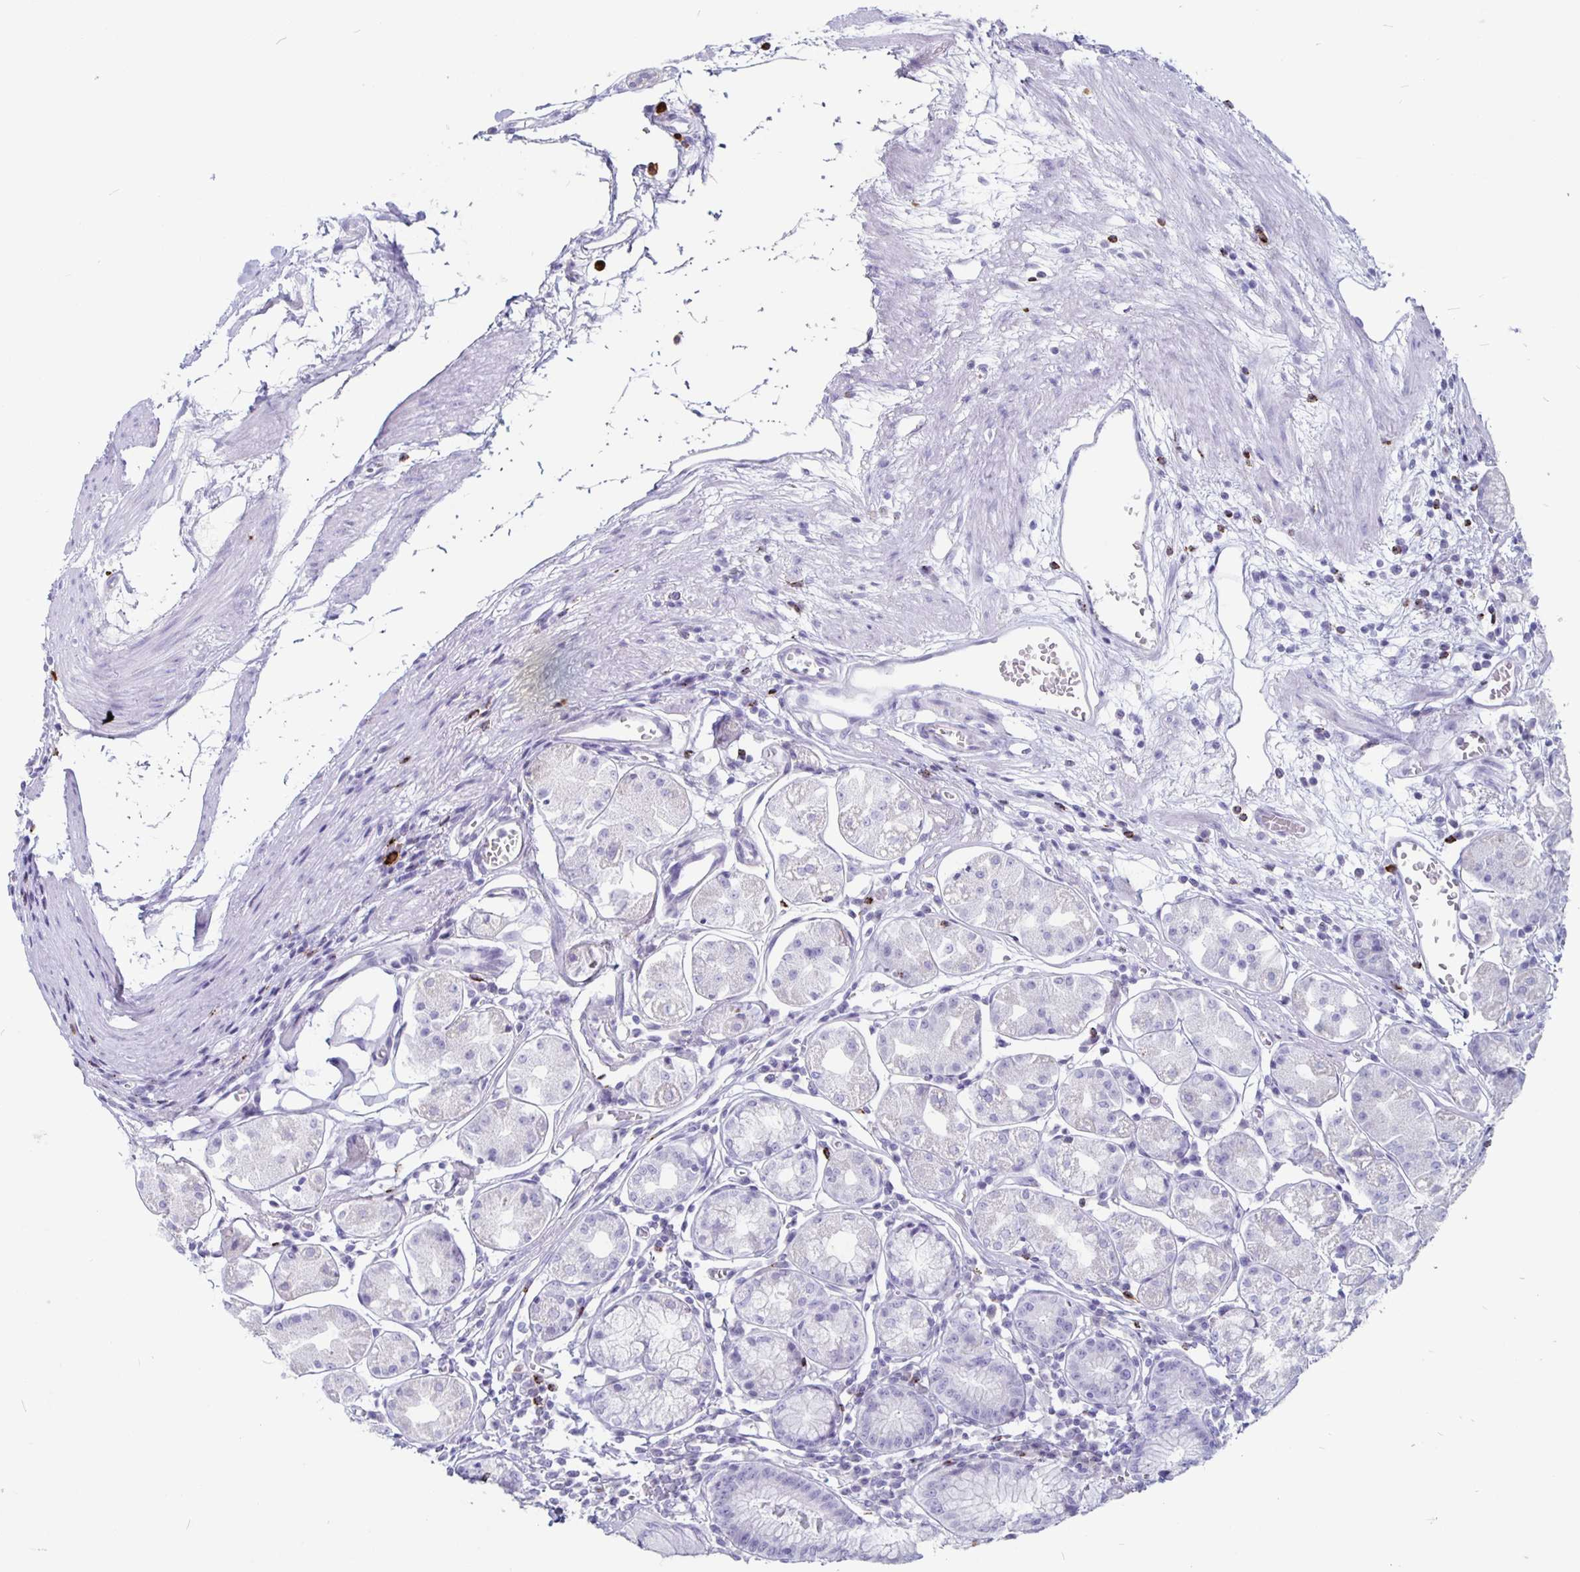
{"staining": {"intensity": "negative", "quantity": "none", "location": "none"}, "tissue": "stomach", "cell_type": "Glandular cells", "image_type": "normal", "snomed": [{"axis": "morphology", "description": "Normal tissue, NOS"}, {"axis": "topography", "description": "Stomach"}], "caption": "Immunohistochemistry of normal human stomach exhibits no expression in glandular cells. (DAB IHC visualized using brightfield microscopy, high magnification).", "gene": "GZMK", "patient": {"sex": "male", "age": 55}}